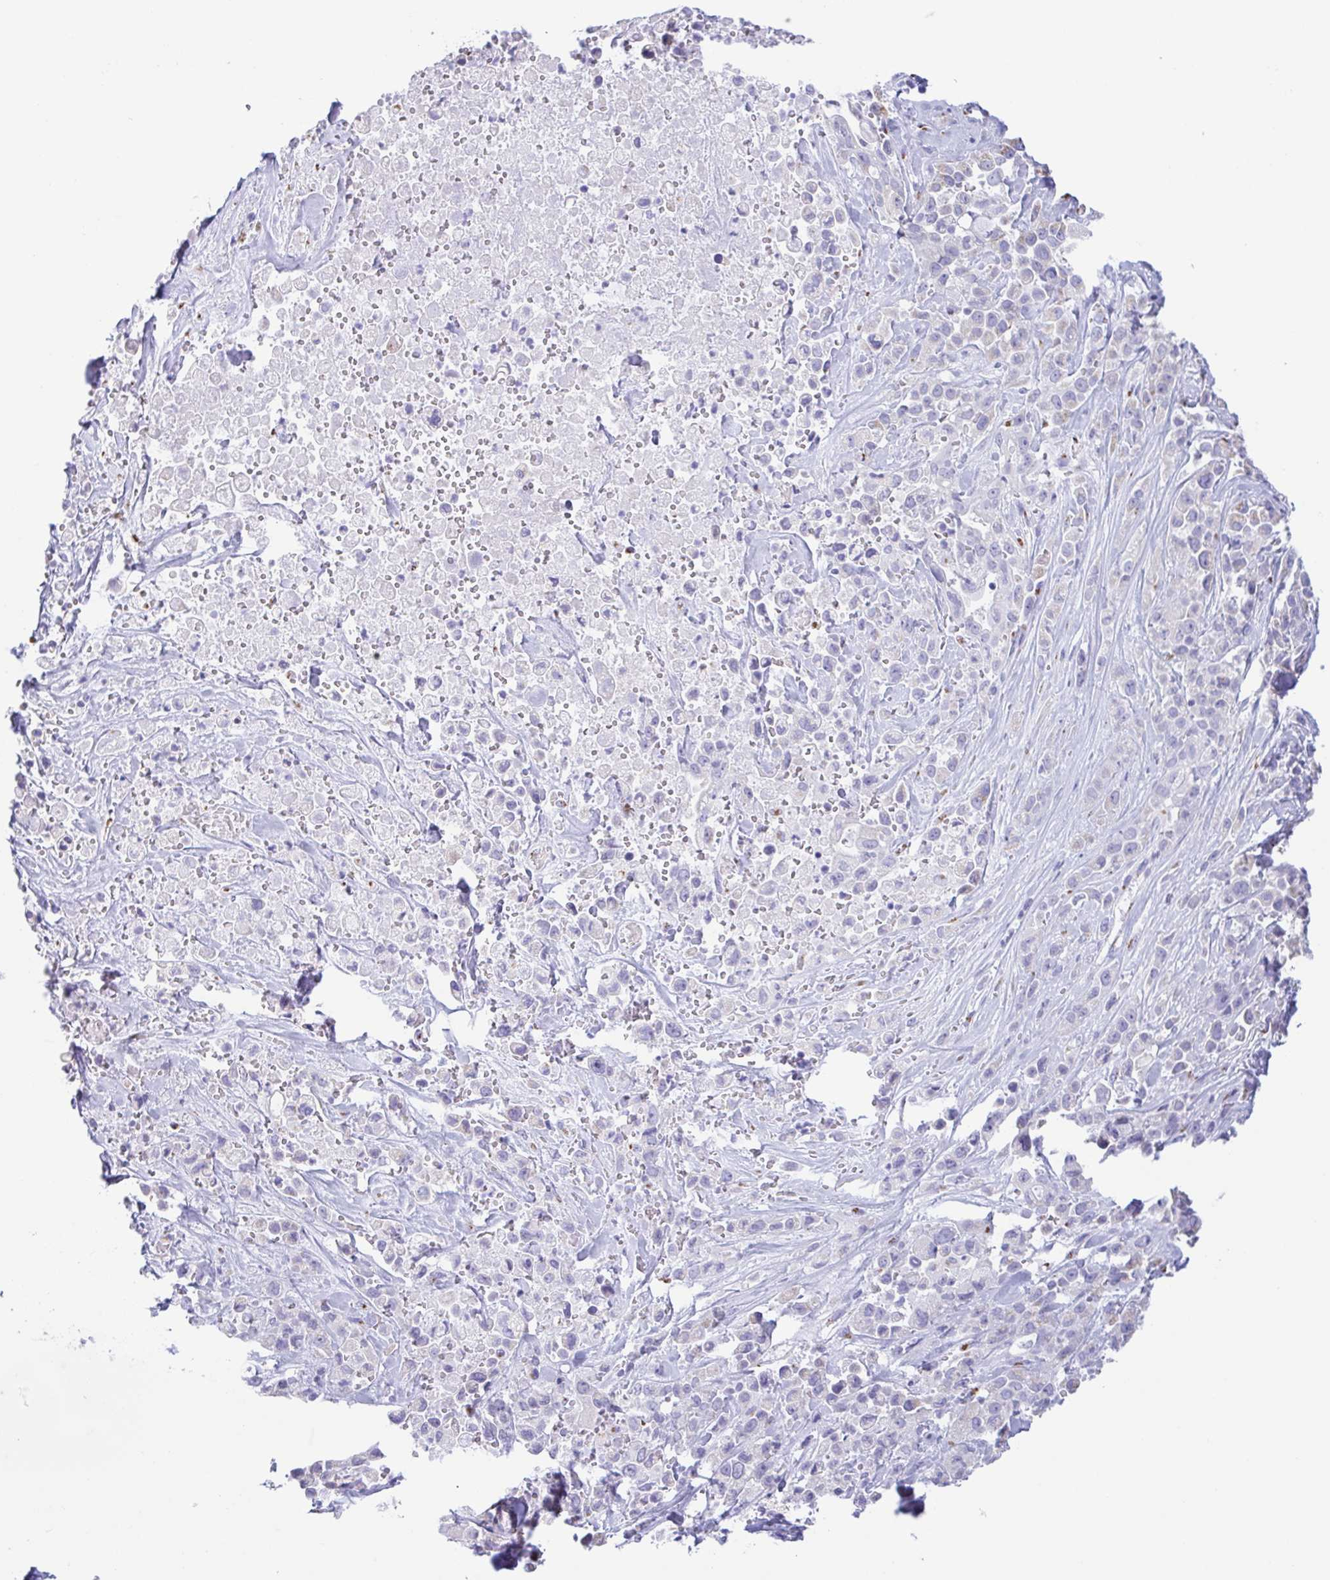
{"staining": {"intensity": "negative", "quantity": "none", "location": "none"}, "tissue": "pancreatic cancer", "cell_type": "Tumor cells", "image_type": "cancer", "snomed": [{"axis": "morphology", "description": "Adenocarcinoma, NOS"}, {"axis": "topography", "description": "Pancreas"}], "caption": "Human pancreatic cancer stained for a protein using IHC demonstrates no staining in tumor cells.", "gene": "SULT1B1", "patient": {"sex": "male", "age": 44}}